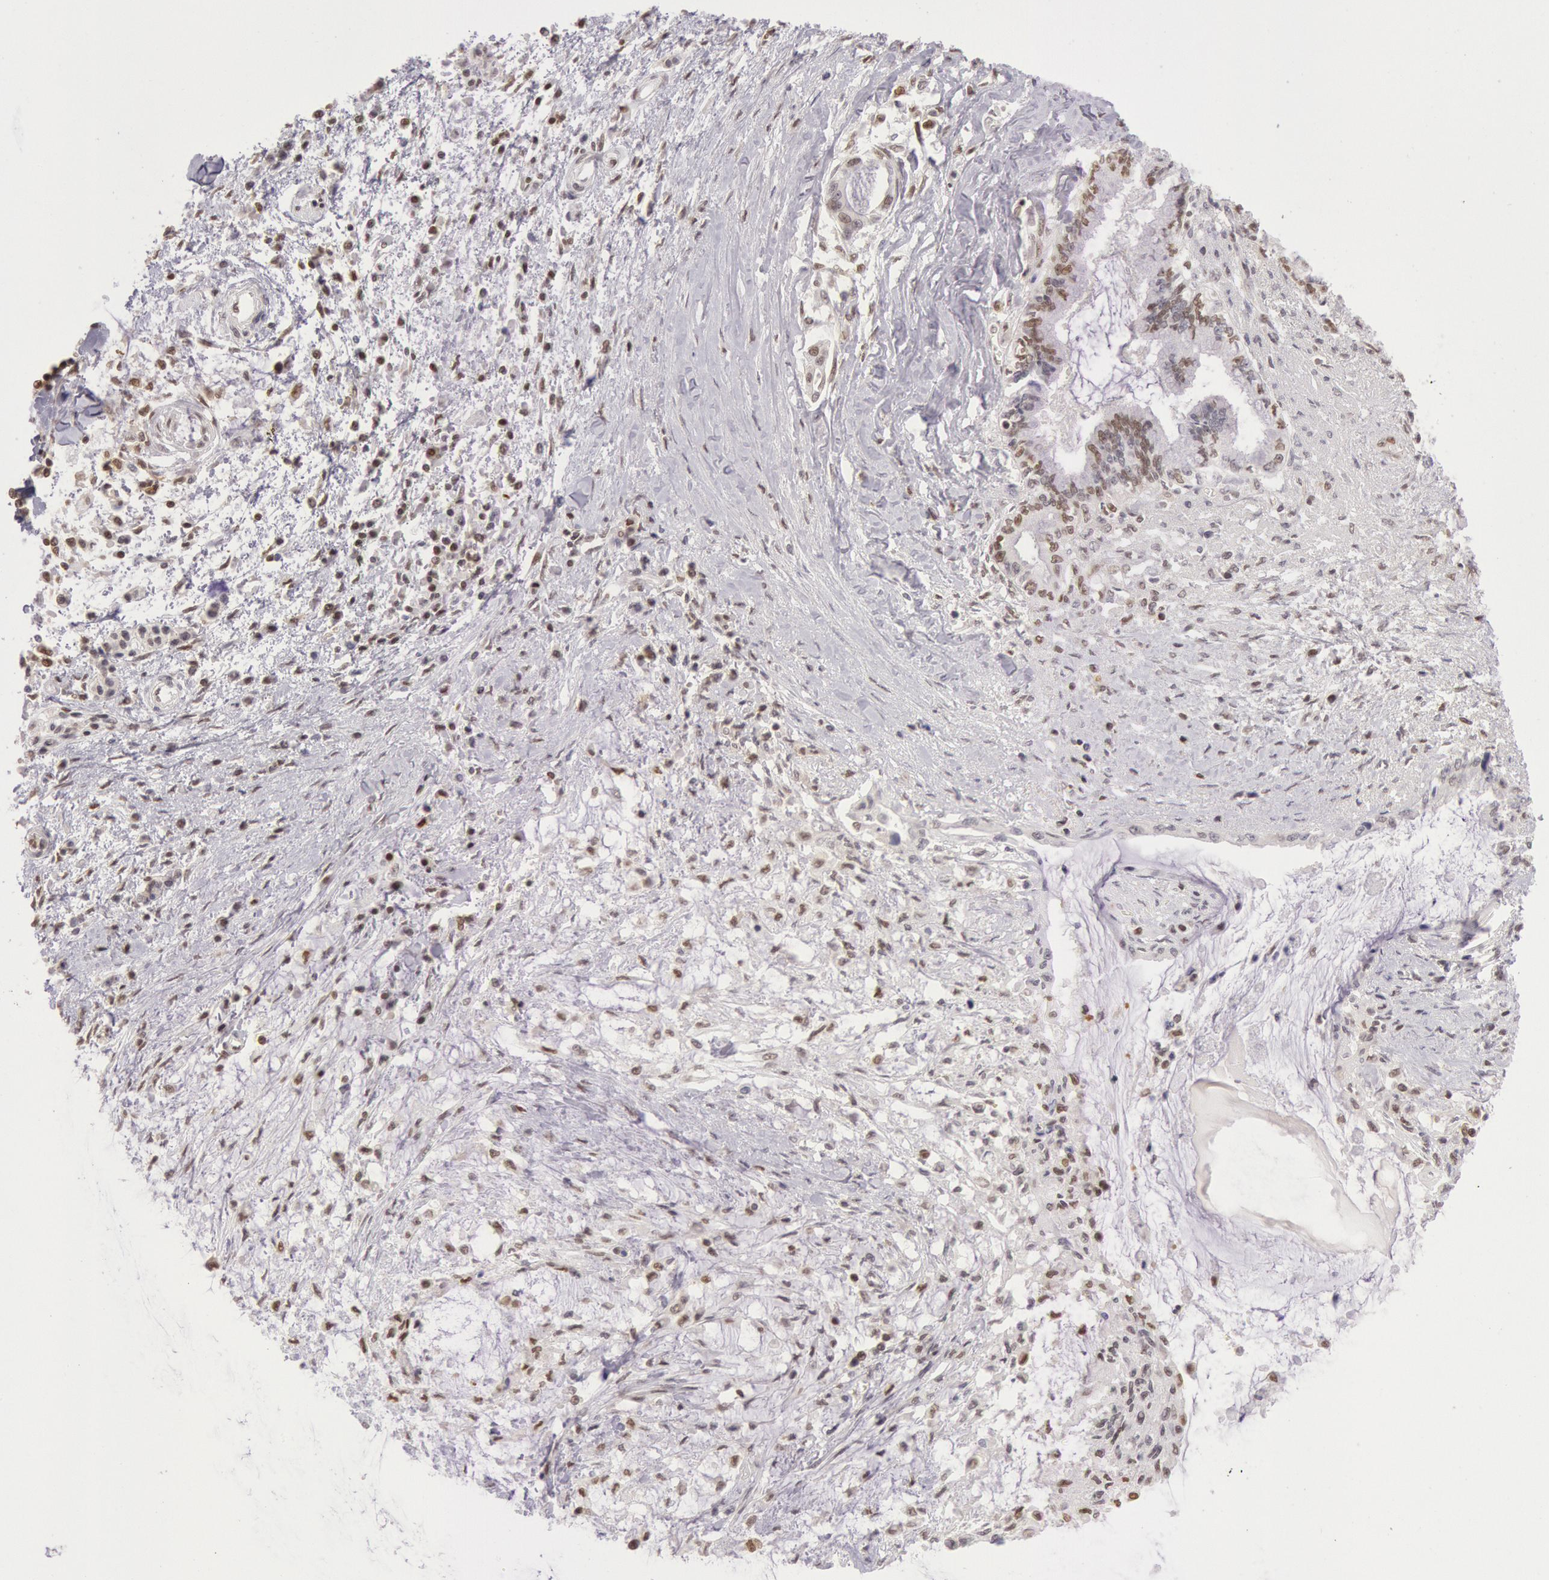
{"staining": {"intensity": "weak", "quantity": "25%-75%", "location": "nuclear"}, "tissue": "pancreatic cancer", "cell_type": "Tumor cells", "image_type": "cancer", "snomed": [{"axis": "morphology", "description": "Adenocarcinoma, NOS"}, {"axis": "topography", "description": "Pancreas"}], "caption": "Adenocarcinoma (pancreatic) was stained to show a protein in brown. There is low levels of weak nuclear staining in approximately 25%-75% of tumor cells.", "gene": "ESS2", "patient": {"sex": "female", "age": 64}}